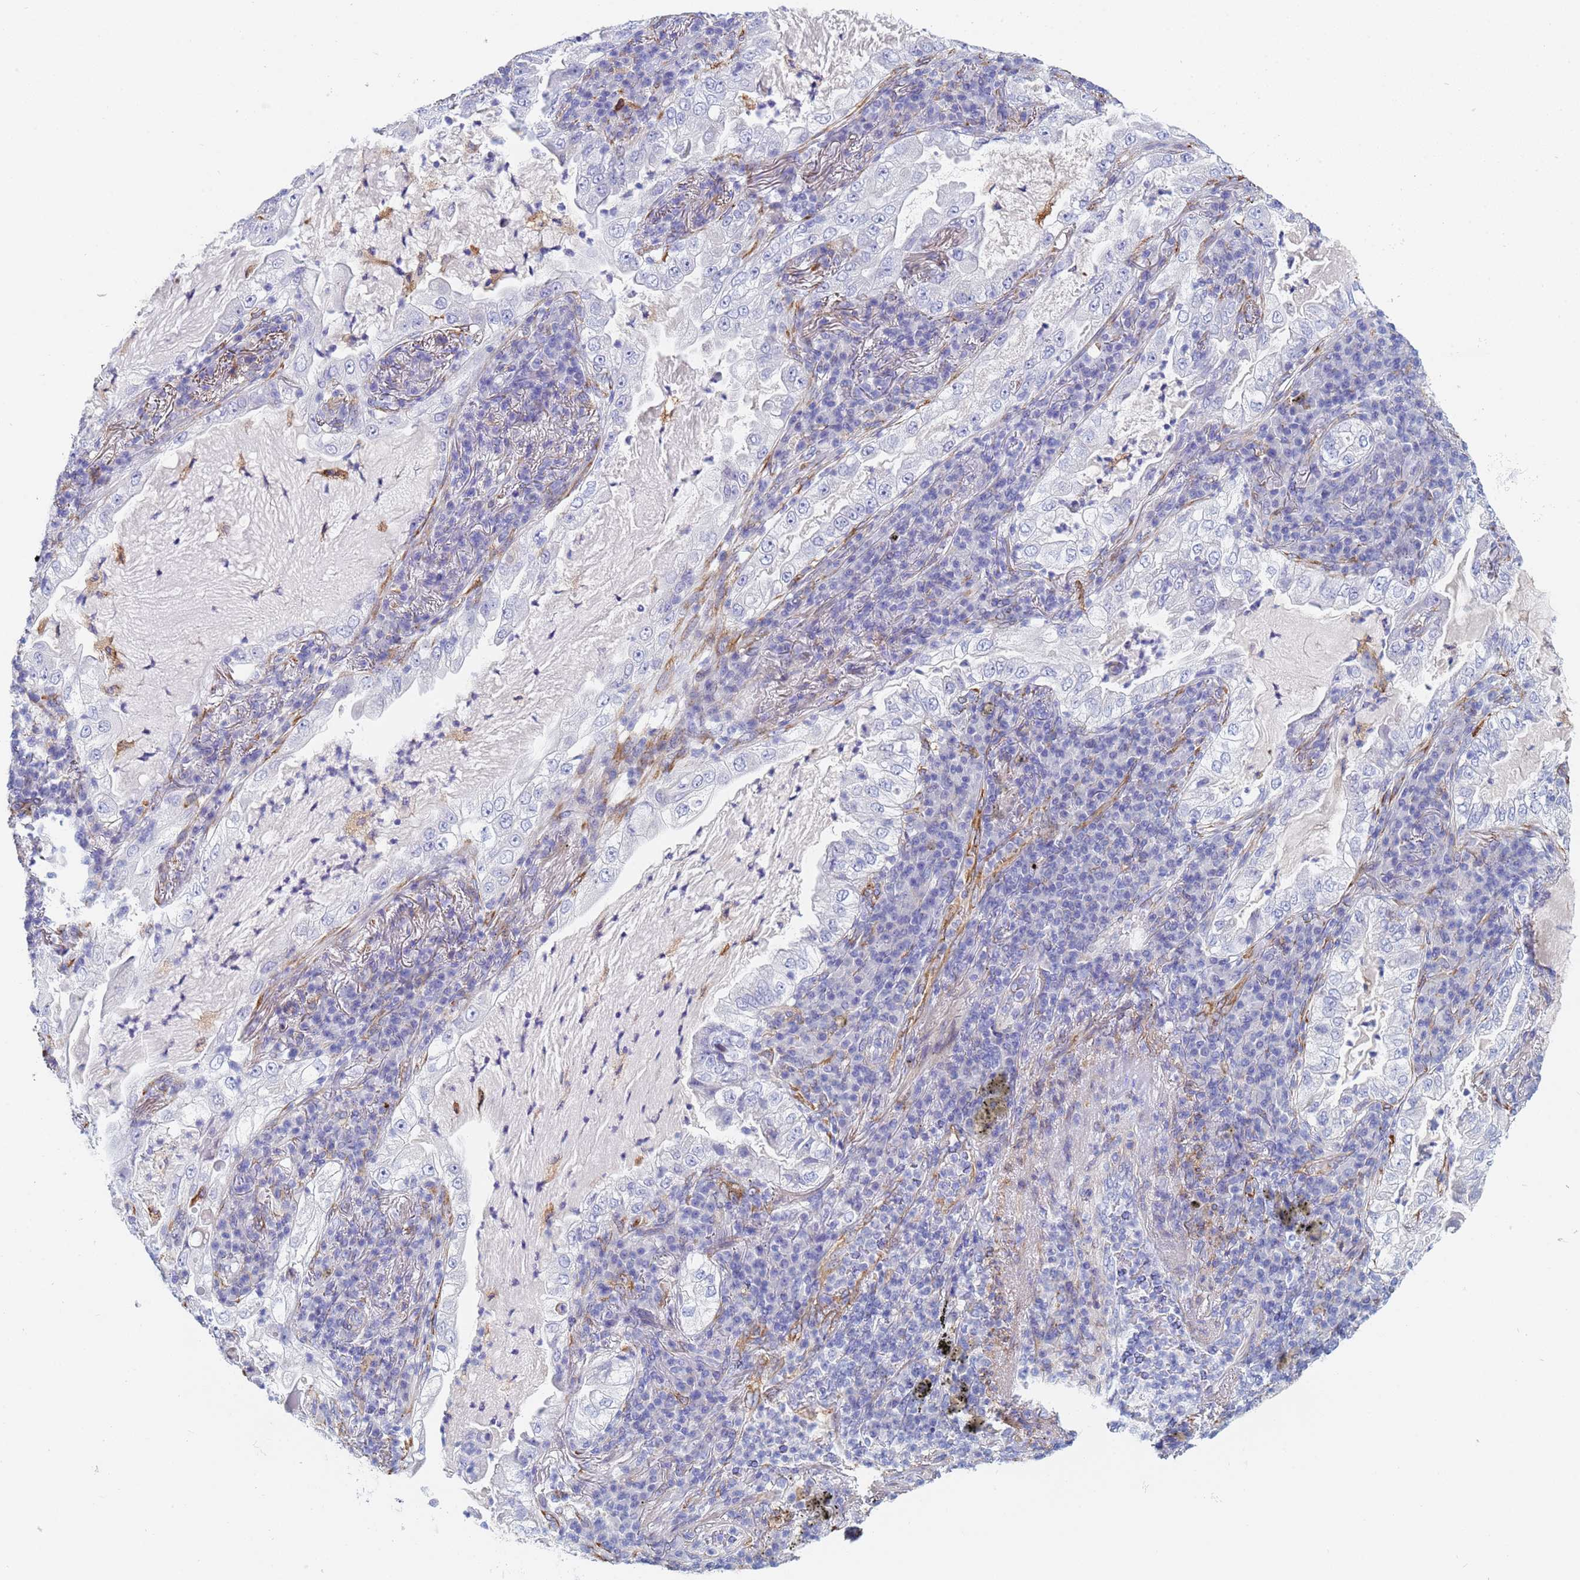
{"staining": {"intensity": "negative", "quantity": "none", "location": "none"}, "tissue": "lung cancer", "cell_type": "Tumor cells", "image_type": "cancer", "snomed": [{"axis": "morphology", "description": "Adenocarcinoma, NOS"}, {"axis": "topography", "description": "Lung"}], "caption": "An IHC photomicrograph of lung cancer (adenocarcinoma) is shown. There is no staining in tumor cells of lung cancer (adenocarcinoma). (Immunohistochemistry, brightfield microscopy, high magnification).", "gene": "GDAP2", "patient": {"sex": "female", "age": 73}}